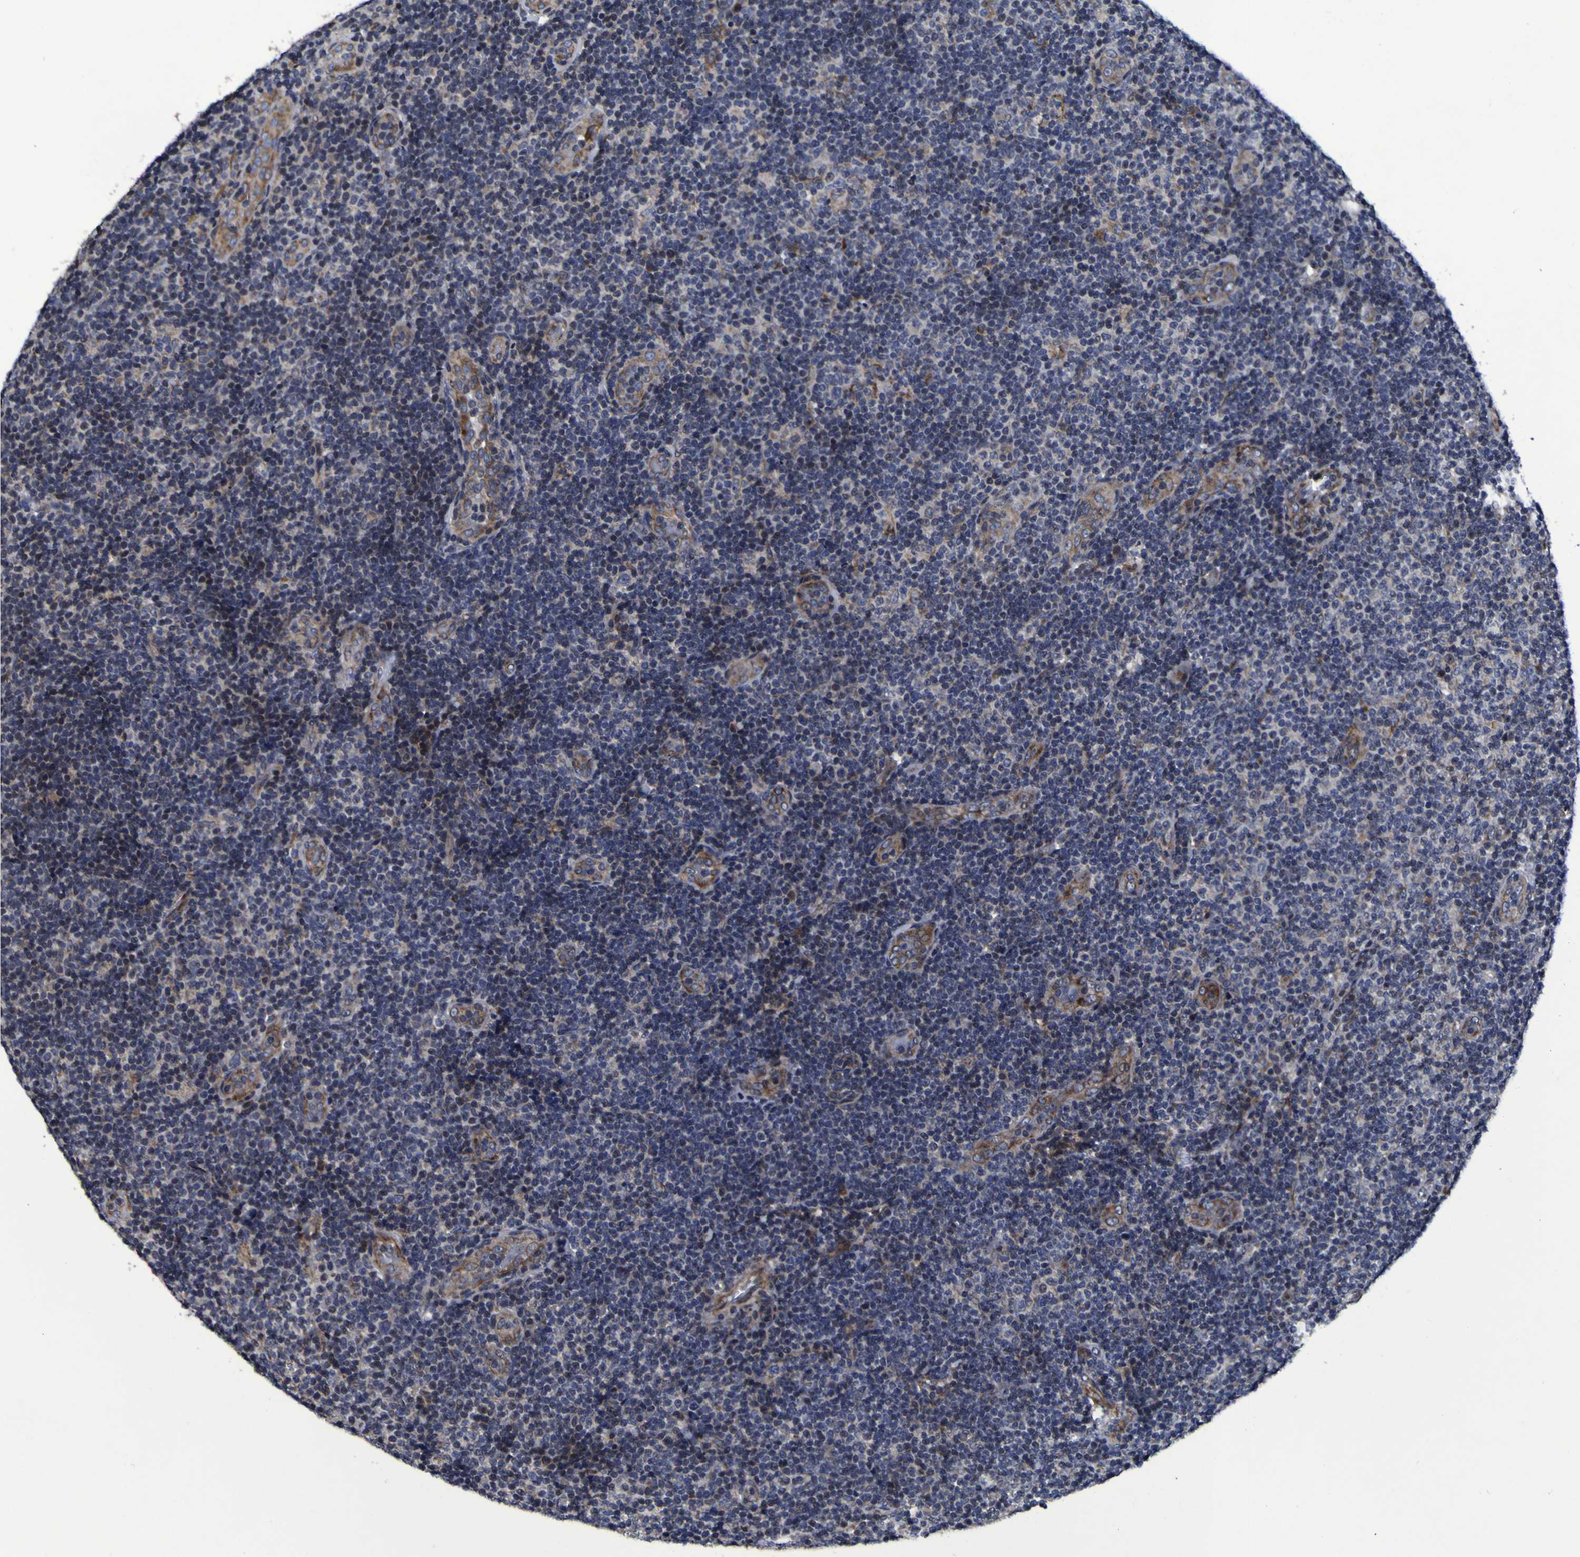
{"staining": {"intensity": "negative", "quantity": "none", "location": "none"}, "tissue": "lymphoma", "cell_type": "Tumor cells", "image_type": "cancer", "snomed": [{"axis": "morphology", "description": "Malignant lymphoma, non-Hodgkin's type, Low grade"}, {"axis": "topography", "description": "Lymph node"}], "caption": "Low-grade malignant lymphoma, non-Hodgkin's type was stained to show a protein in brown. There is no significant expression in tumor cells. (Immunohistochemistry (ihc), brightfield microscopy, high magnification).", "gene": "P3H1", "patient": {"sex": "male", "age": 83}}